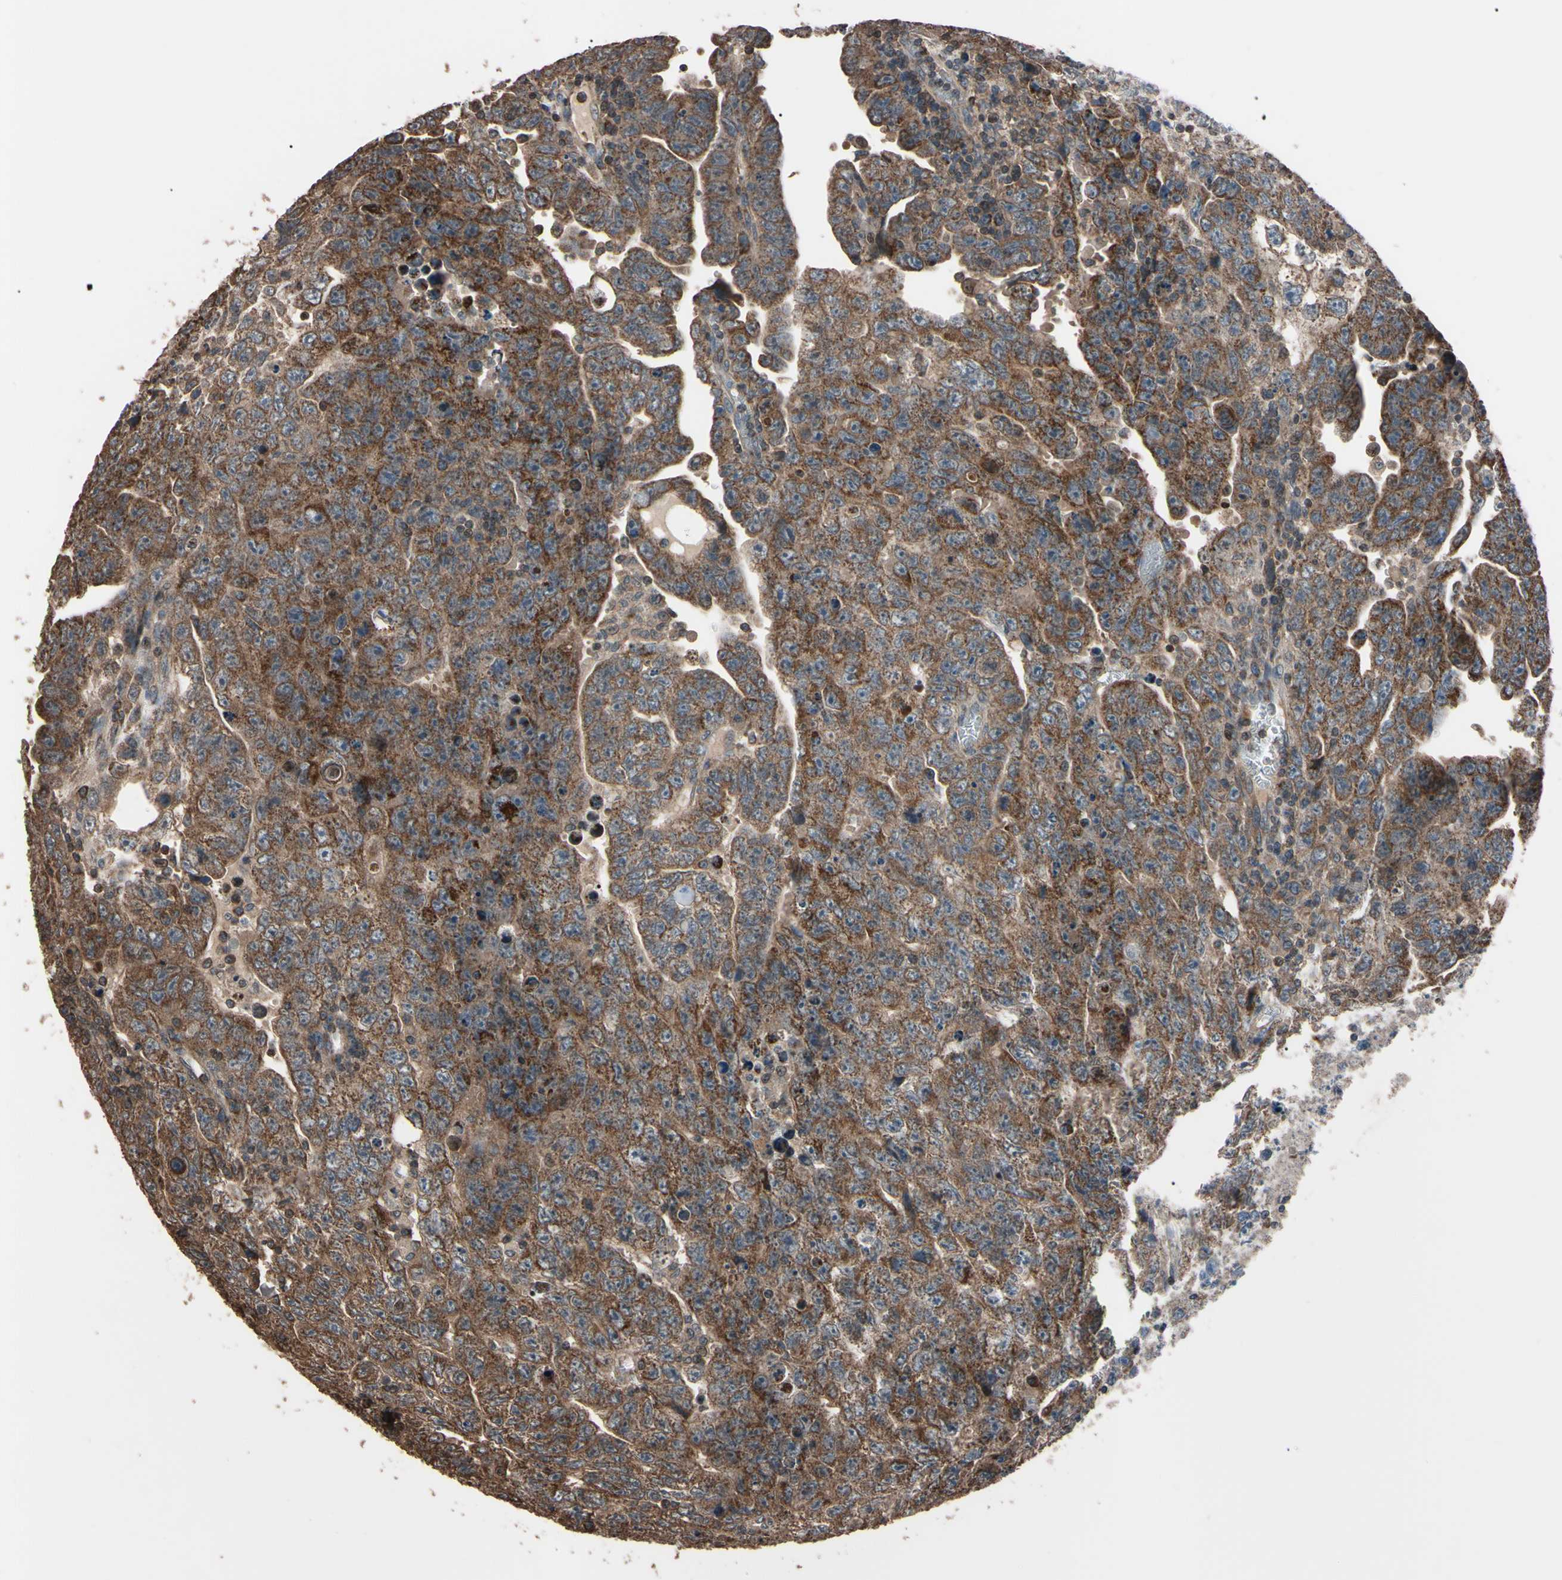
{"staining": {"intensity": "moderate", "quantity": "25%-75%", "location": "cytoplasmic/membranous"}, "tissue": "testis cancer", "cell_type": "Tumor cells", "image_type": "cancer", "snomed": [{"axis": "morphology", "description": "Carcinoma, Embryonal, NOS"}, {"axis": "topography", "description": "Testis"}], "caption": "Moderate cytoplasmic/membranous positivity for a protein is seen in about 25%-75% of tumor cells of testis cancer using immunohistochemistry.", "gene": "TNFRSF1A", "patient": {"sex": "male", "age": 28}}